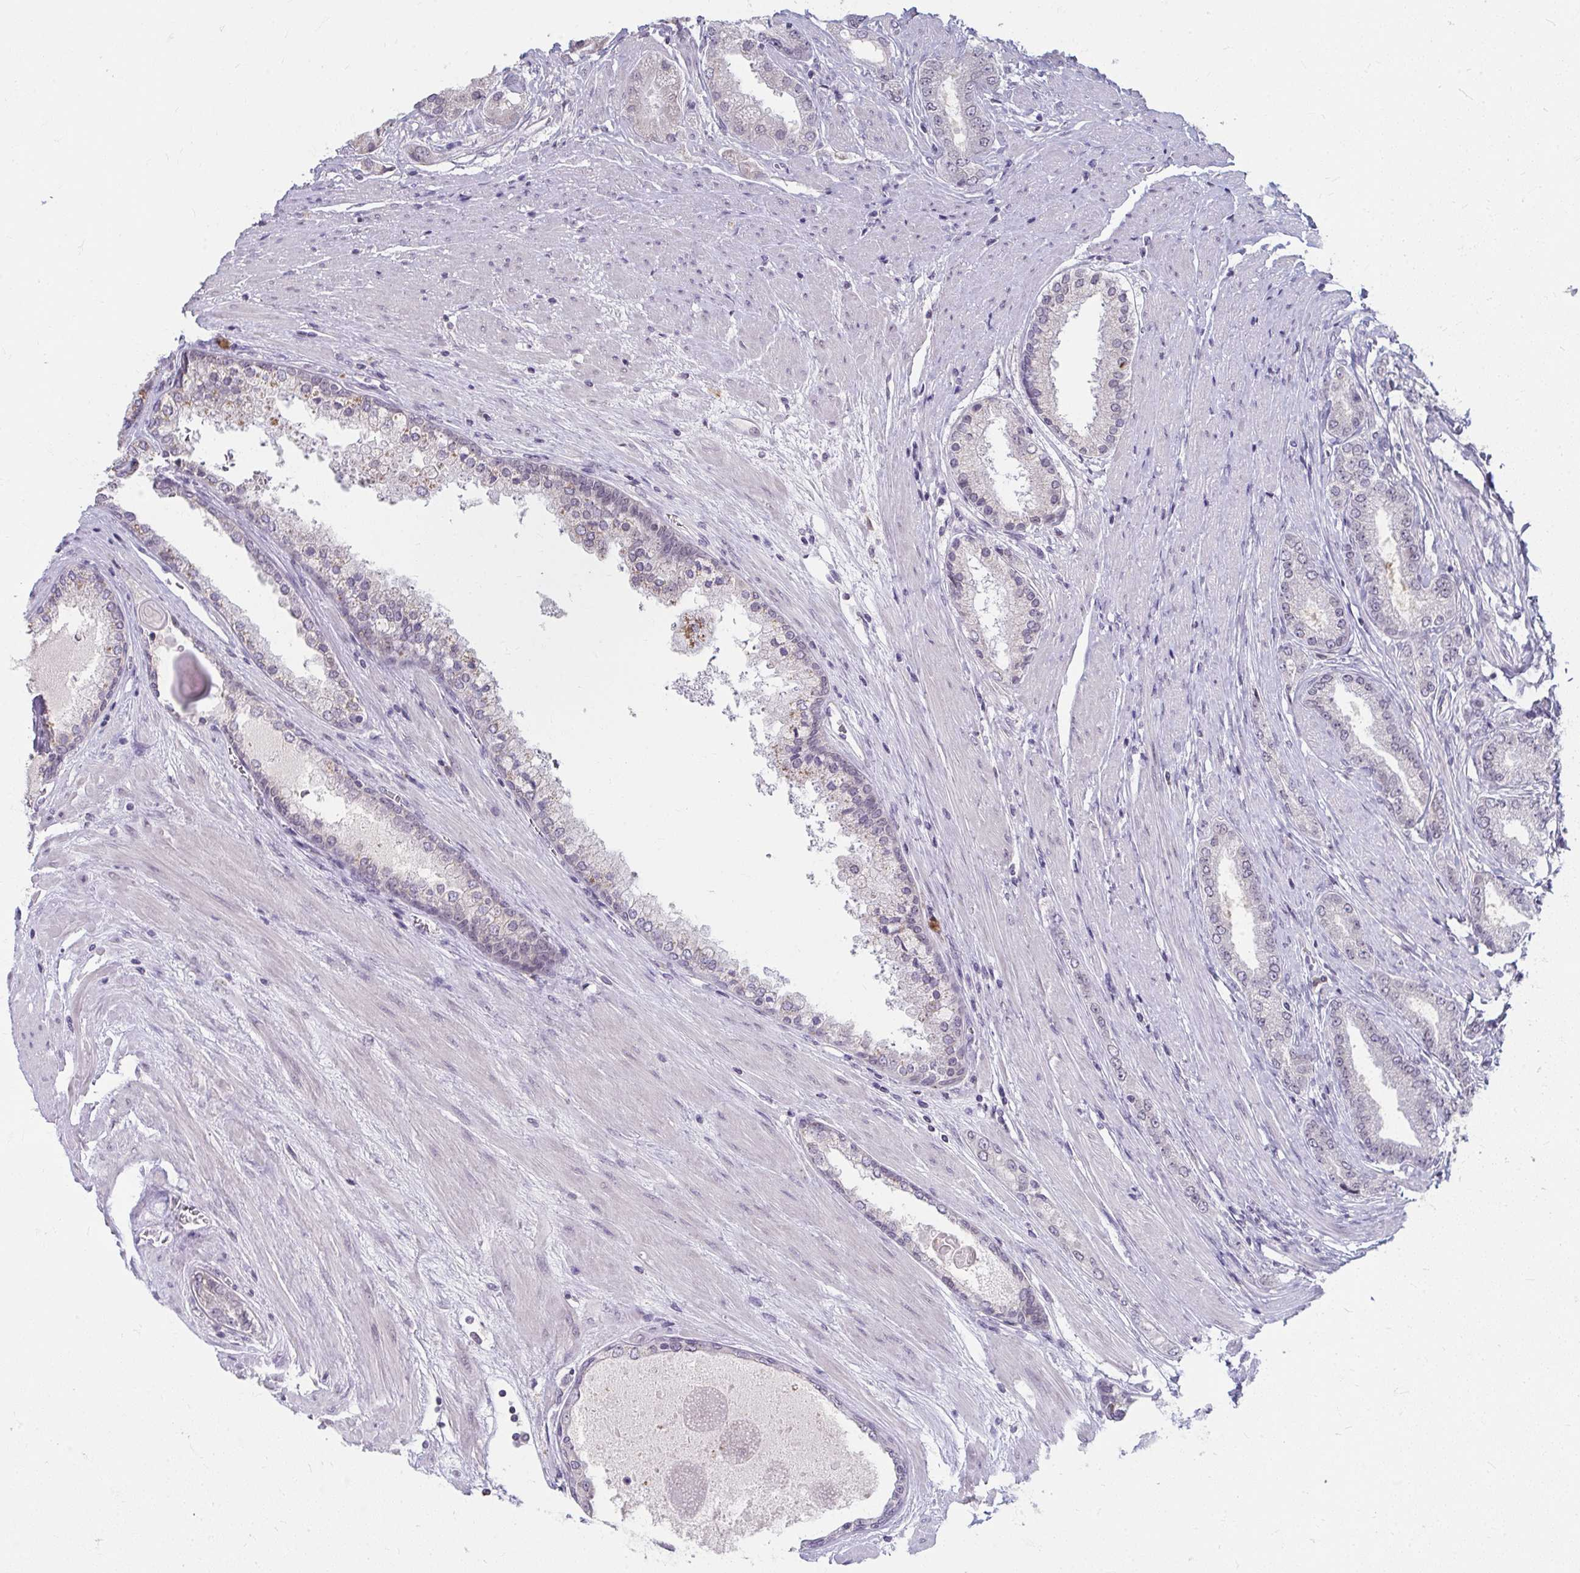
{"staining": {"intensity": "negative", "quantity": "none", "location": "none"}, "tissue": "prostate cancer", "cell_type": "Tumor cells", "image_type": "cancer", "snomed": [{"axis": "morphology", "description": "Adenocarcinoma, High grade"}, {"axis": "topography", "description": "Prostate"}], "caption": "Prostate cancer (adenocarcinoma (high-grade)) was stained to show a protein in brown. There is no significant staining in tumor cells.", "gene": "NUP133", "patient": {"sex": "male", "age": 67}}